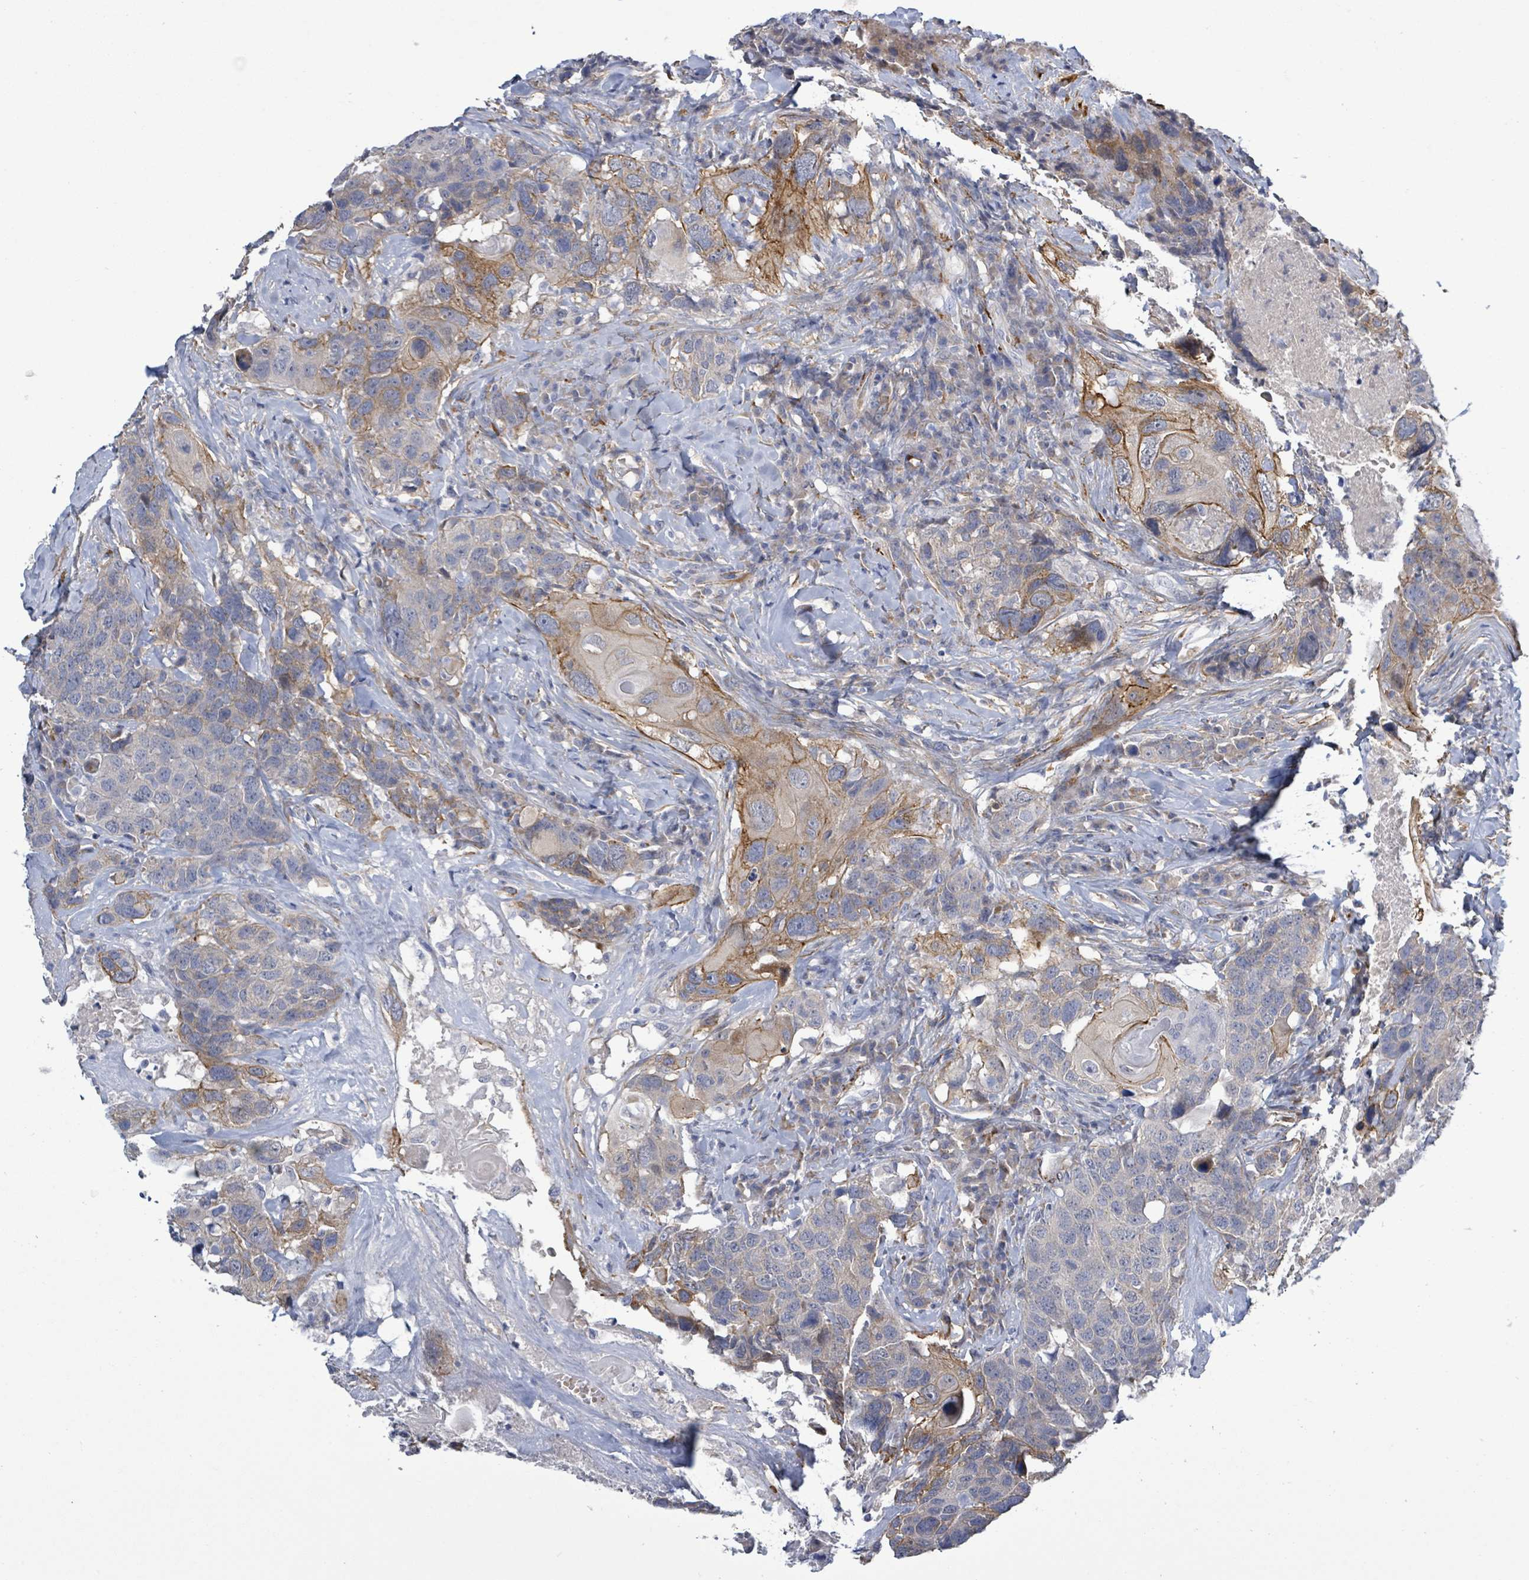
{"staining": {"intensity": "moderate", "quantity": "<25%", "location": "cytoplasmic/membranous"}, "tissue": "head and neck cancer", "cell_type": "Tumor cells", "image_type": "cancer", "snomed": [{"axis": "morphology", "description": "Squamous cell carcinoma, NOS"}, {"axis": "topography", "description": "Head-Neck"}], "caption": "Protein expression analysis of head and neck squamous cell carcinoma displays moderate cytoplasmic/membranous expression in about <25% of tumor cells. (DAB (3,3'-diaminobenzidine) IHC, brown staining for protein, blue staining for nuclei).", "gene": "DMRTC1B", "patient": {"sex": "male", "age": 66}}